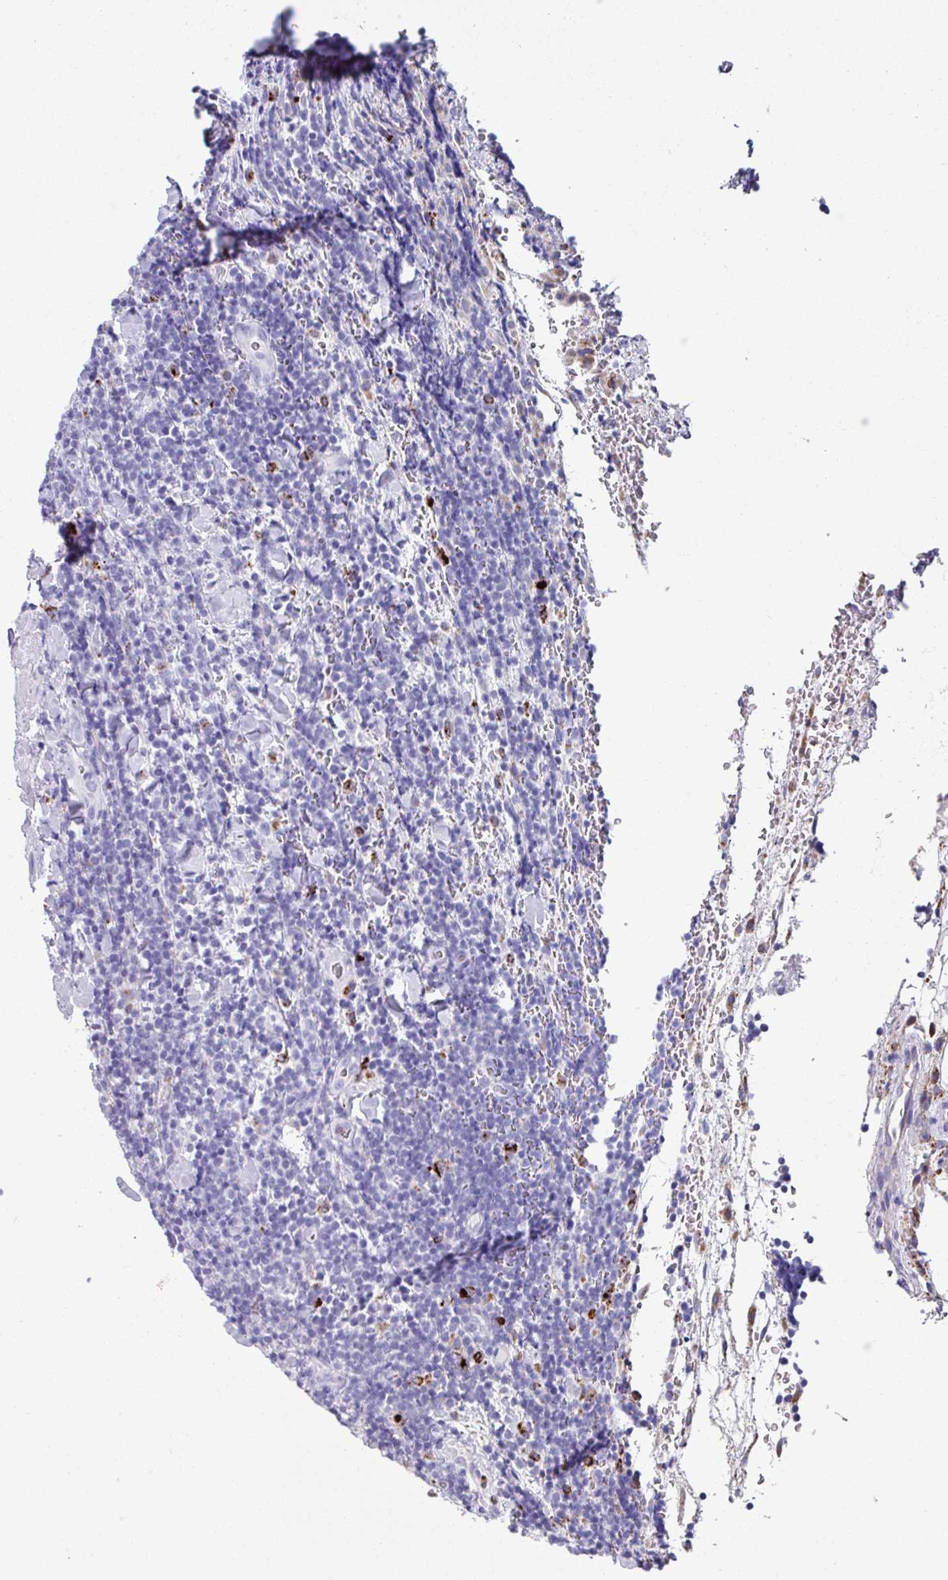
{"staining": {"intensity": "negative", "quantity": "none", "location": "none"}, "tissue": "lymphoma", "cell_type": "Tumor cells", "image_type": "cancer", "snomed": [{"axis": "morphology", "description": "Malignant lymphoma, non-Hodgkin's type, Low grade"}, {"axis": "topography", "description": "Lymph node"}], "caption": "The immunohistochemistry (IHC) image has no significant expression in tumor cells of lymphoma tissue. (DAB immunohistochemistry visualized using brightfield microscopy, high magnification).", "gene": "CPVL", "patient": {"sex": "male", "age": 66}}